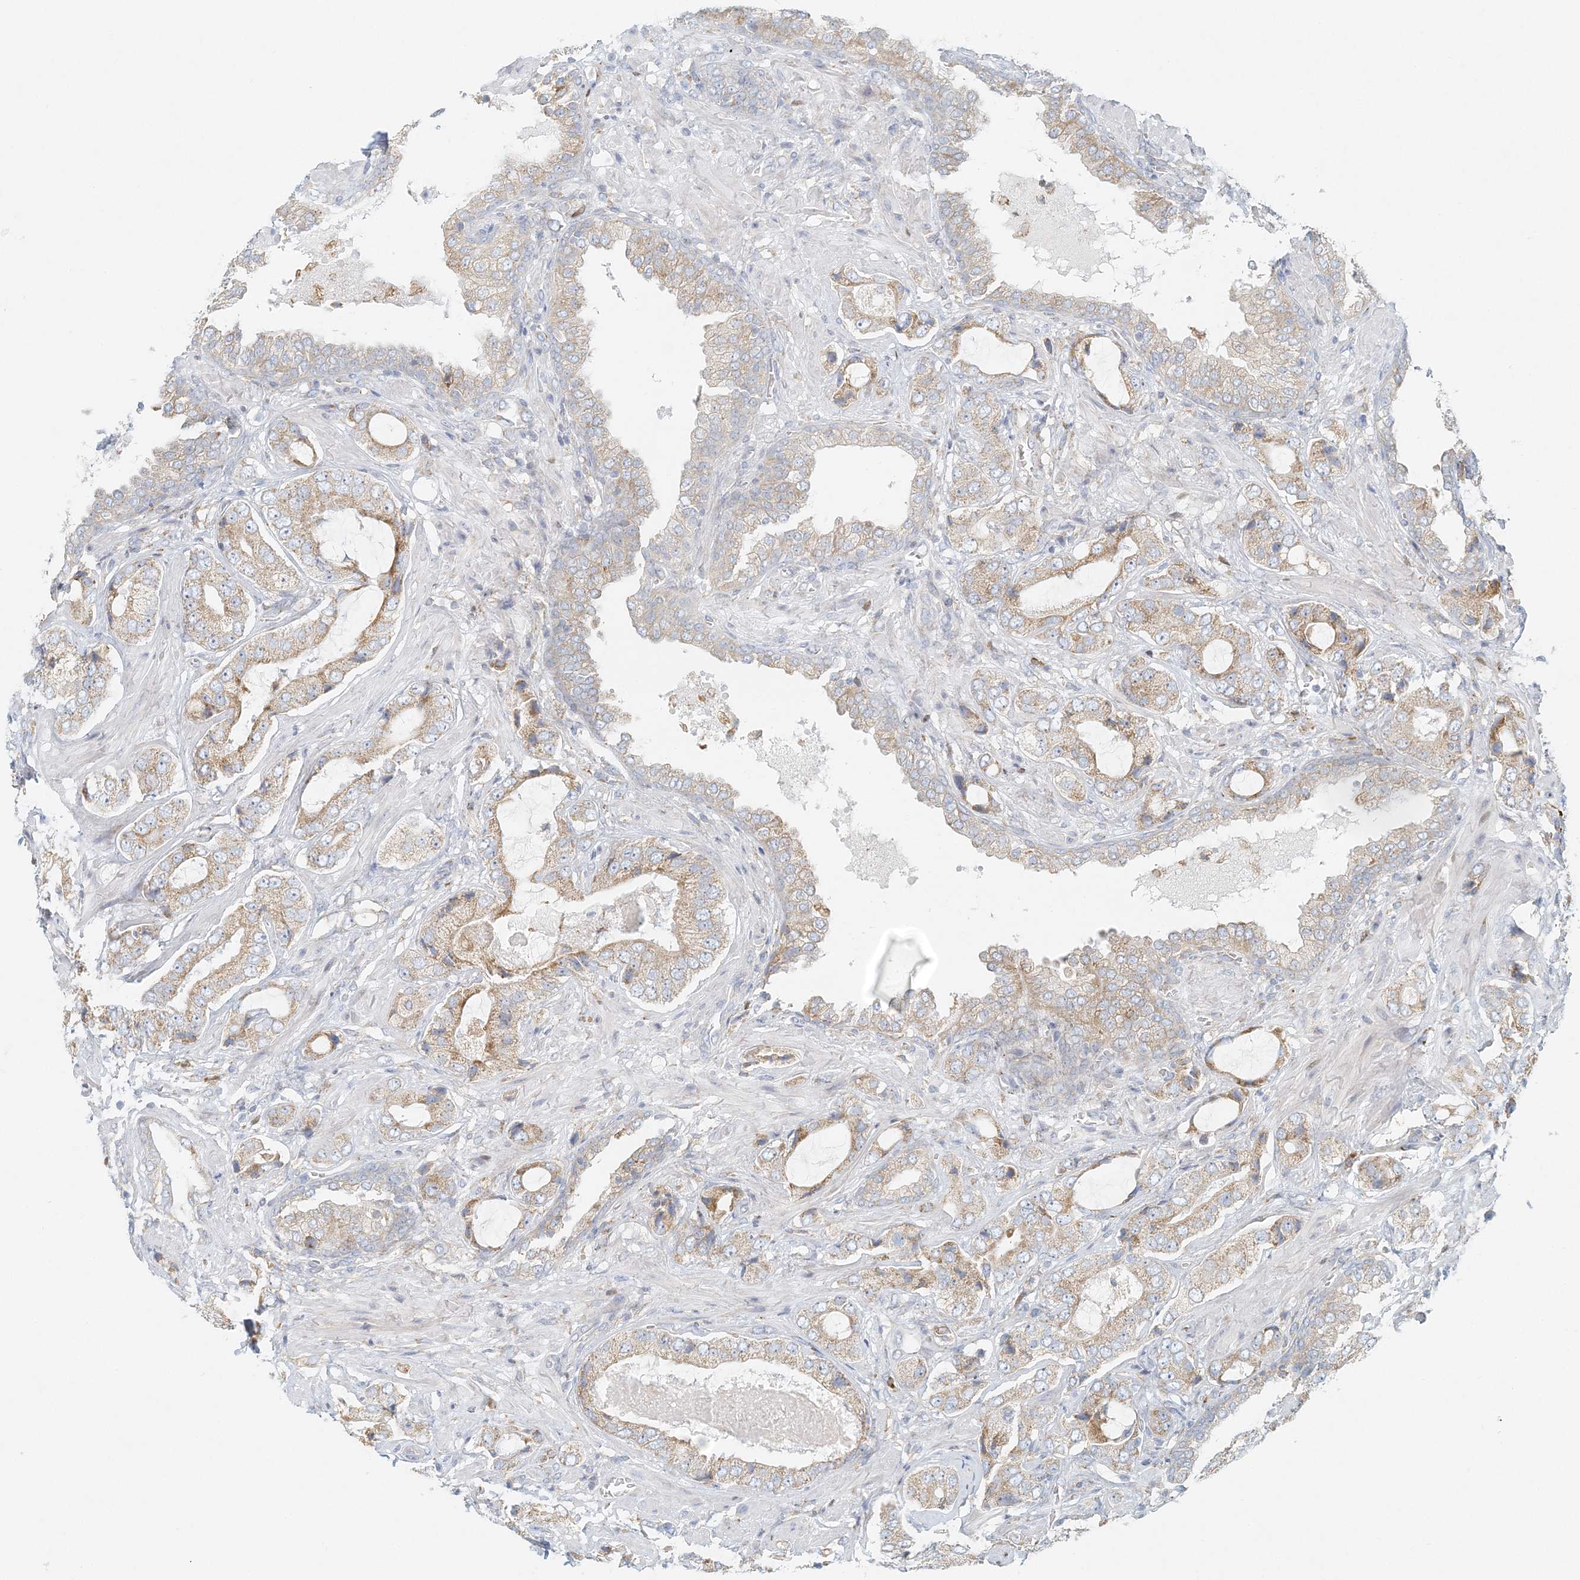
{"staining": {"intensity": "moderate", "quantity": "25%-75%", "location": "cytoplasmic/membranous"}, "tissue": "prostate cancer", "cell_type": "Tumor cells", "image_type": "cancer", "snomed": [{"axis": "morphology", "description": "Normal tissue, NOS"}, {"axis": "morphology", "description": "Adenocarcinoma, High grade"}, {"axis": "topography", "description": "Prostate"}, {"axis": "topography", "description": "Peripheral nerve tissue"}], "caption": "There is medium levels of moderate cytoplasmic/membranous expression in tumor cells of adenocarcinoma (high-grade) (prostate), as demonstrated by immunohistochemical staining (brown color).", "gene": "STK11IP", "patient": {"sex": "male", "age": 59}}